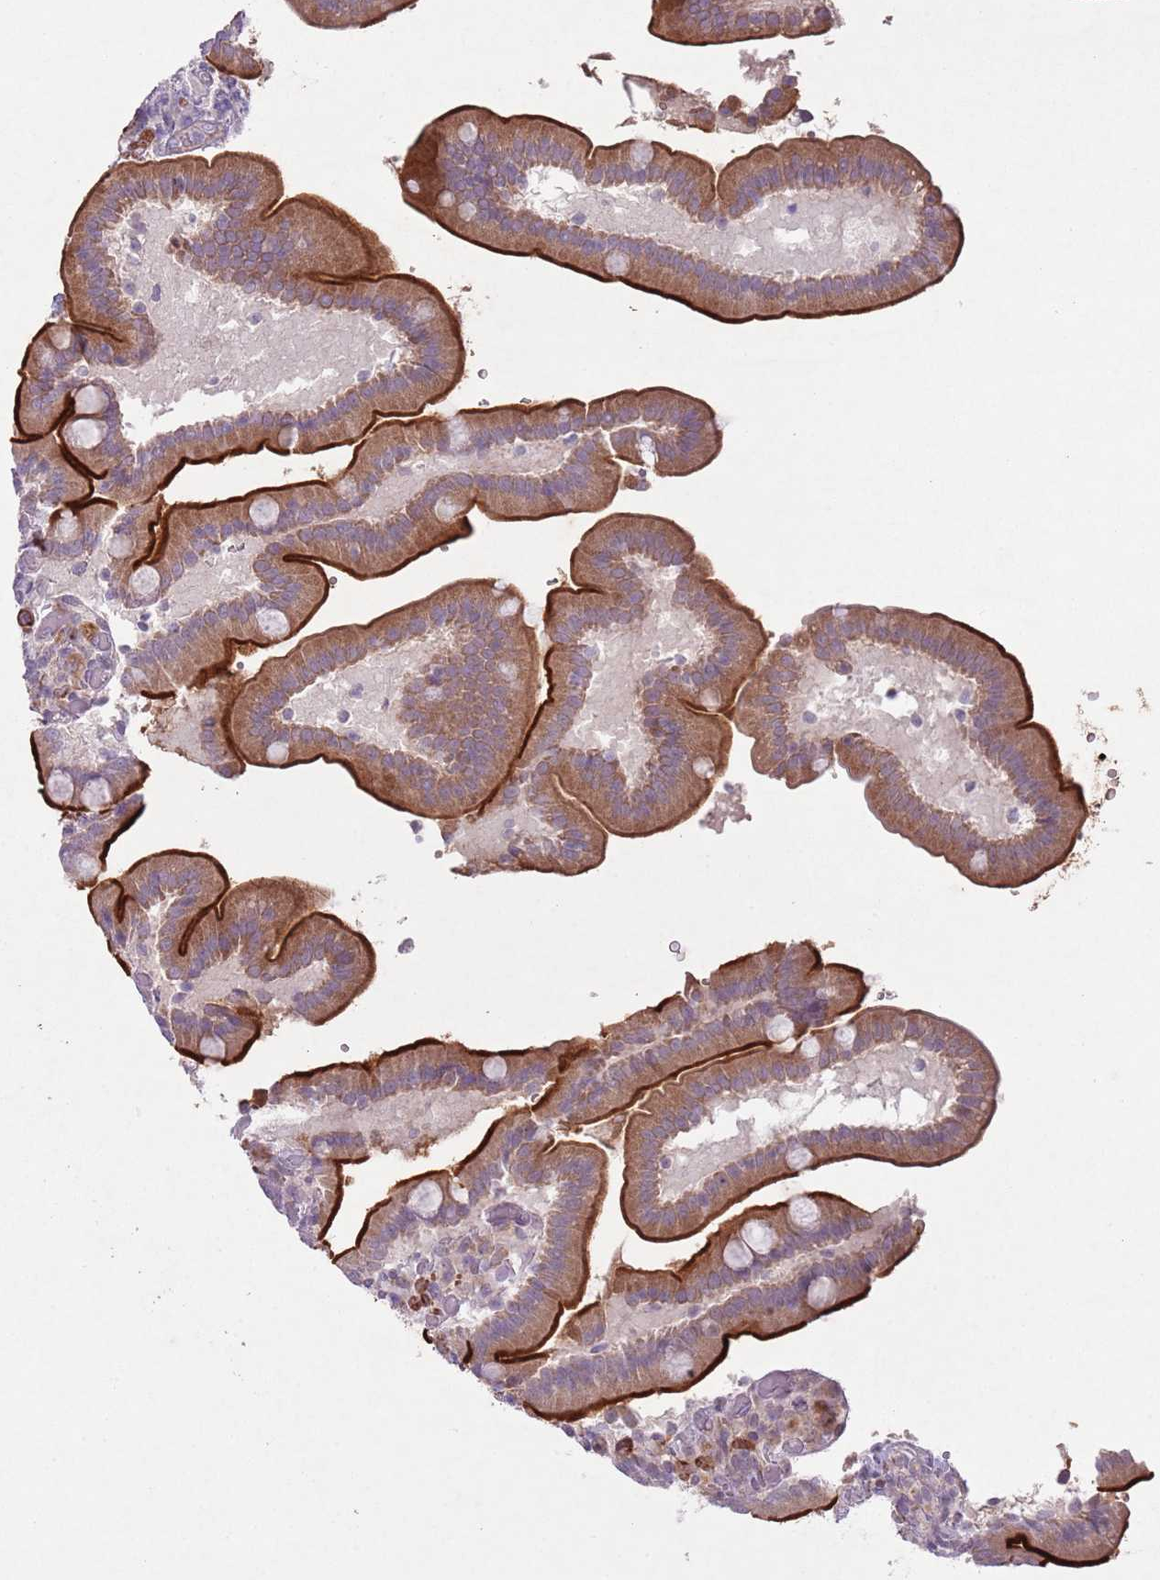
{"staining": {"intensity": "strong", "quantity": "25%-75%", "location": "cytoplasmic/membranous"}, "tissue": "duodenum", "cell_type": "Glandular cells", "image_type": "normal", "snomed": [{"axis": "morphology", "description": "Normal tissue, NOS"}, {"axis": "topography", "description": "Duodenum"}], "caption": "Strong cytoplasmic/membranous protein staining is identified in about 25%-75% of glandular cells in duodenum. Nuclei are stained in blue.", "gene": "CCNI", "patient": {"sex": "female", "age": 62}}